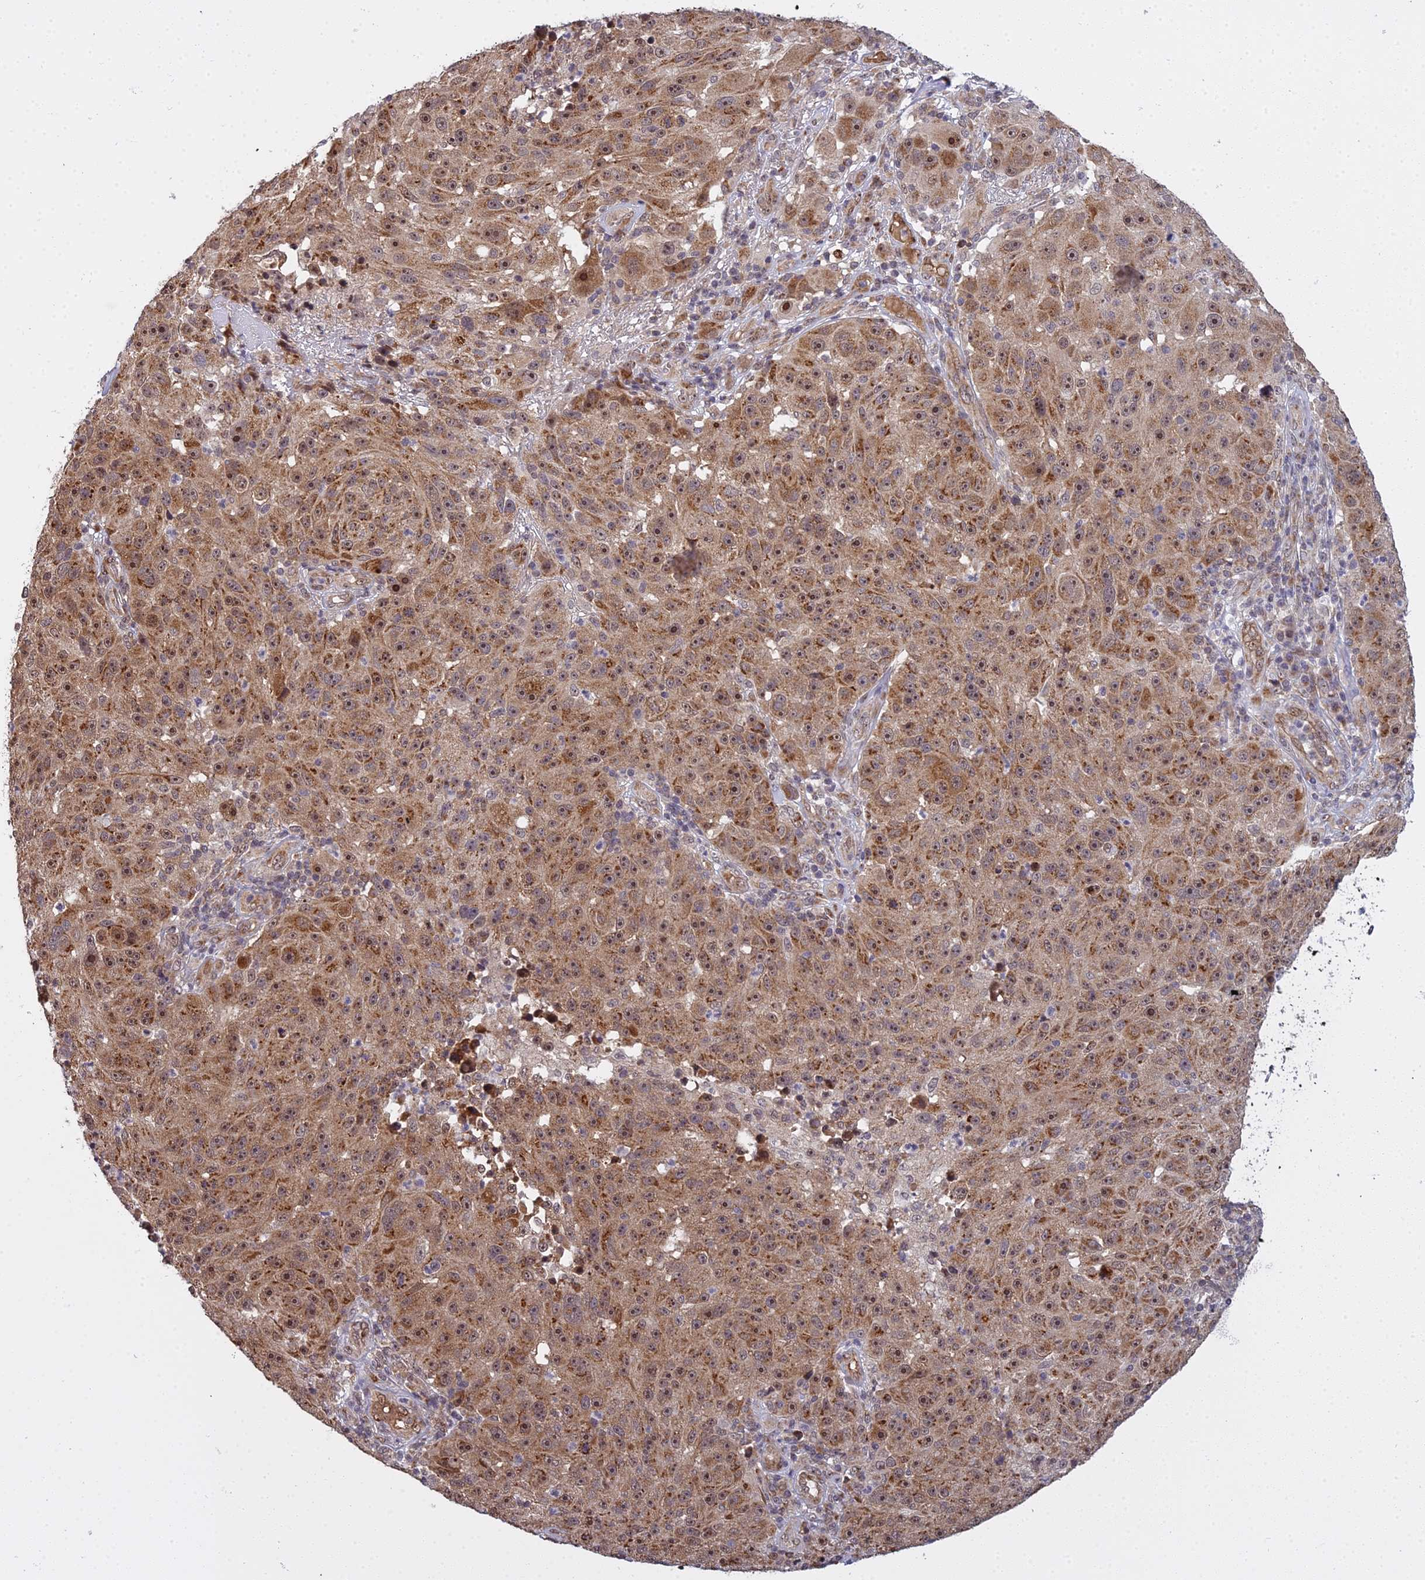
{"staining": {"intensity": "moderate", "quantity": ">75%", "location": "cytoplasmic/membranous,nuclear"}, "tissue": "melanoma", "cell_type": "Tumor cells", "image_type": "cancer", "snomed": [{"axis": "morphology", "description": "Malignant melanoma, NOS"}, {"axis": "topography", "description": "Skin"}], "caption": "Protein staining shows moderate cytoplasmic/membranous and nuclear positivity in approximately >75% of tumor cells in melanoma.", "gene": "MEOX1", "patient": {"sex": "male", "age": 53}}